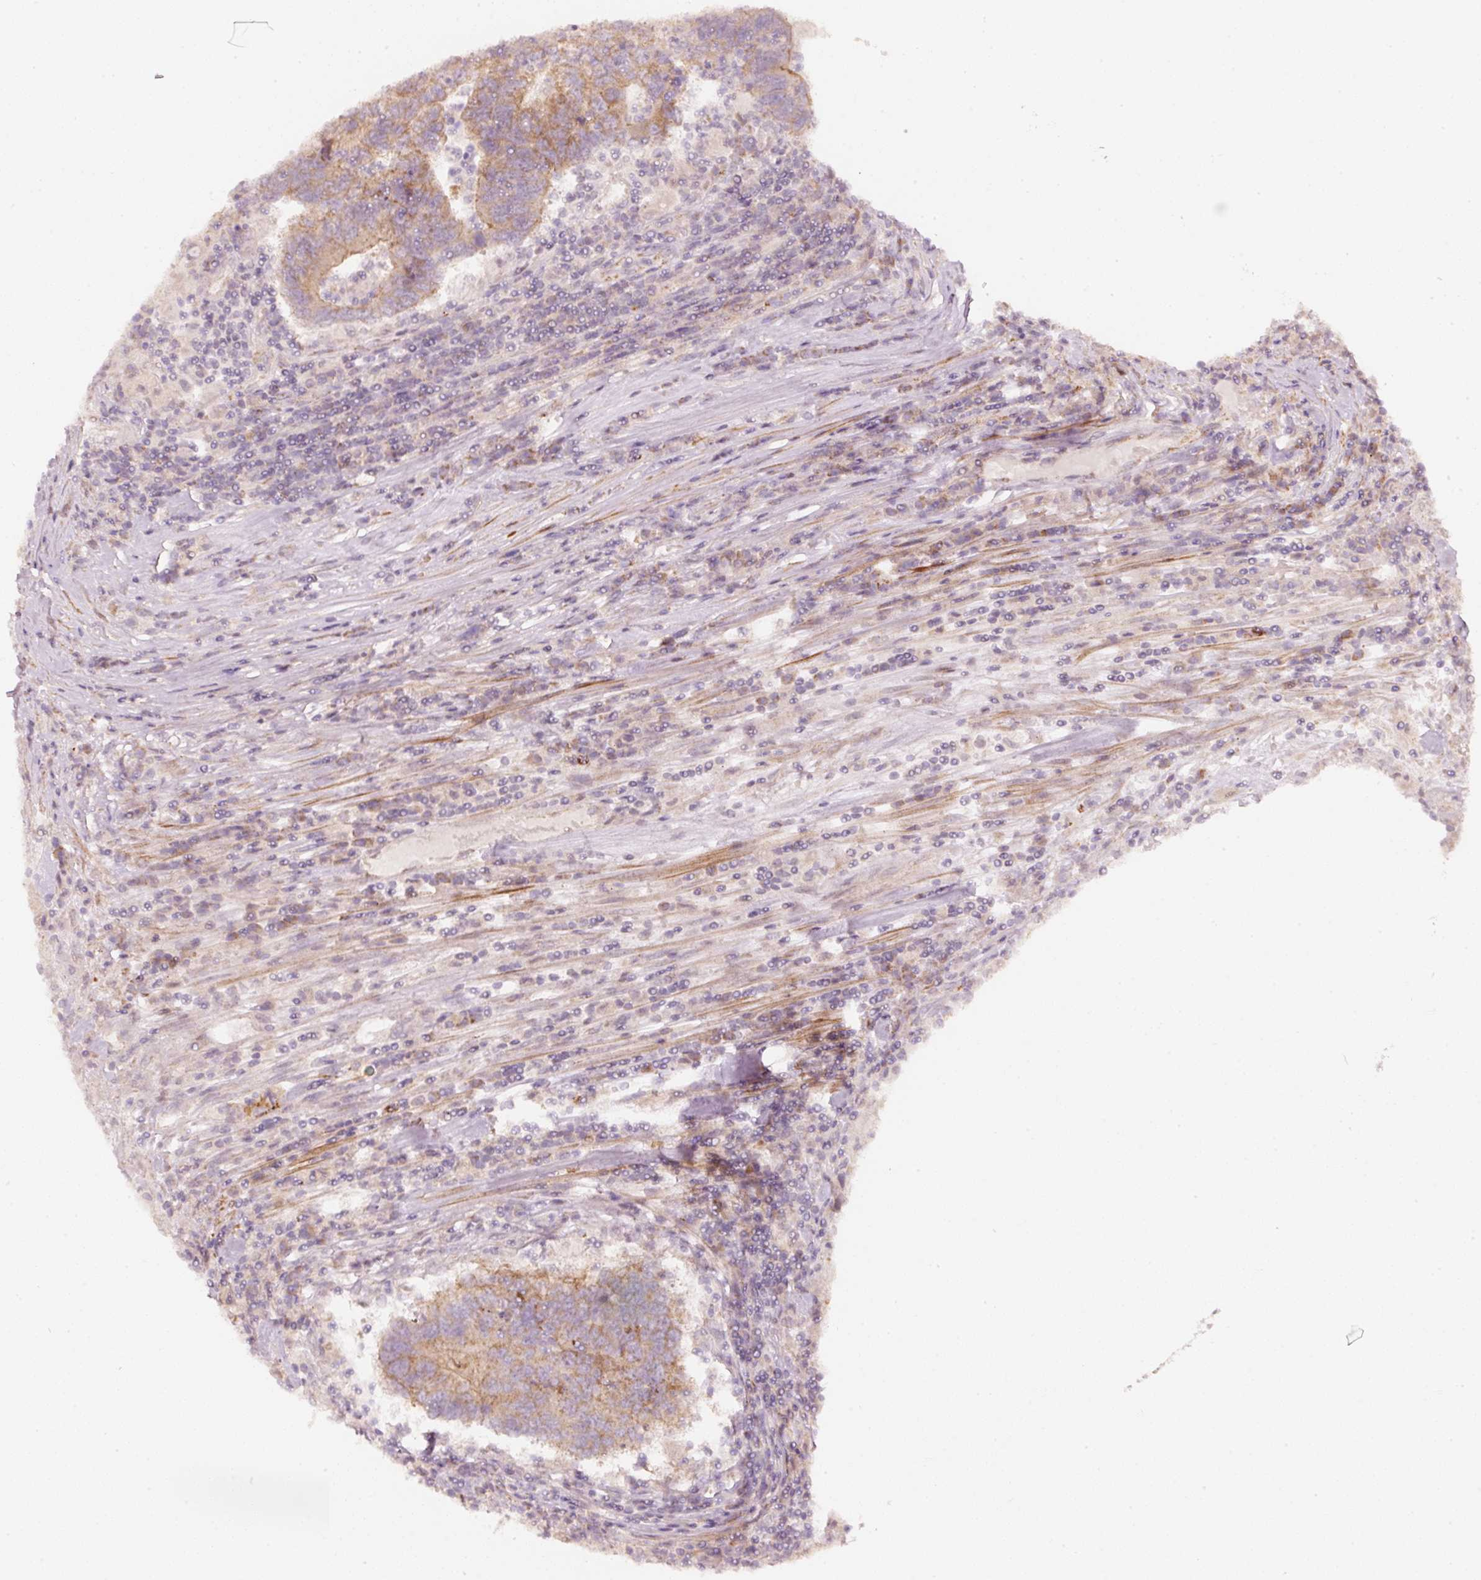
{"staining": {"intensity": "moderate", "quantity": ">75%", "location": "cytoplasmic/membranous"}, "tissue": "colorectal cancer", "cell_type": "Tumor cells", "image_type": "cancer", "snomed": [{"axis": "morphology", "description": "Adenocarcinoma, NOS"}, {"axis": "topography", "description": "Colon"}], "caption": "Approximately >75% of tumor cells in adenocarcinoma (colorectal) show moderate cytoplasmic/membranous protein positivity as visualized by brown immunohistochemical staining.", "gene": "ARHGAP22", "patient": {"sex": "female", "age": 48}}